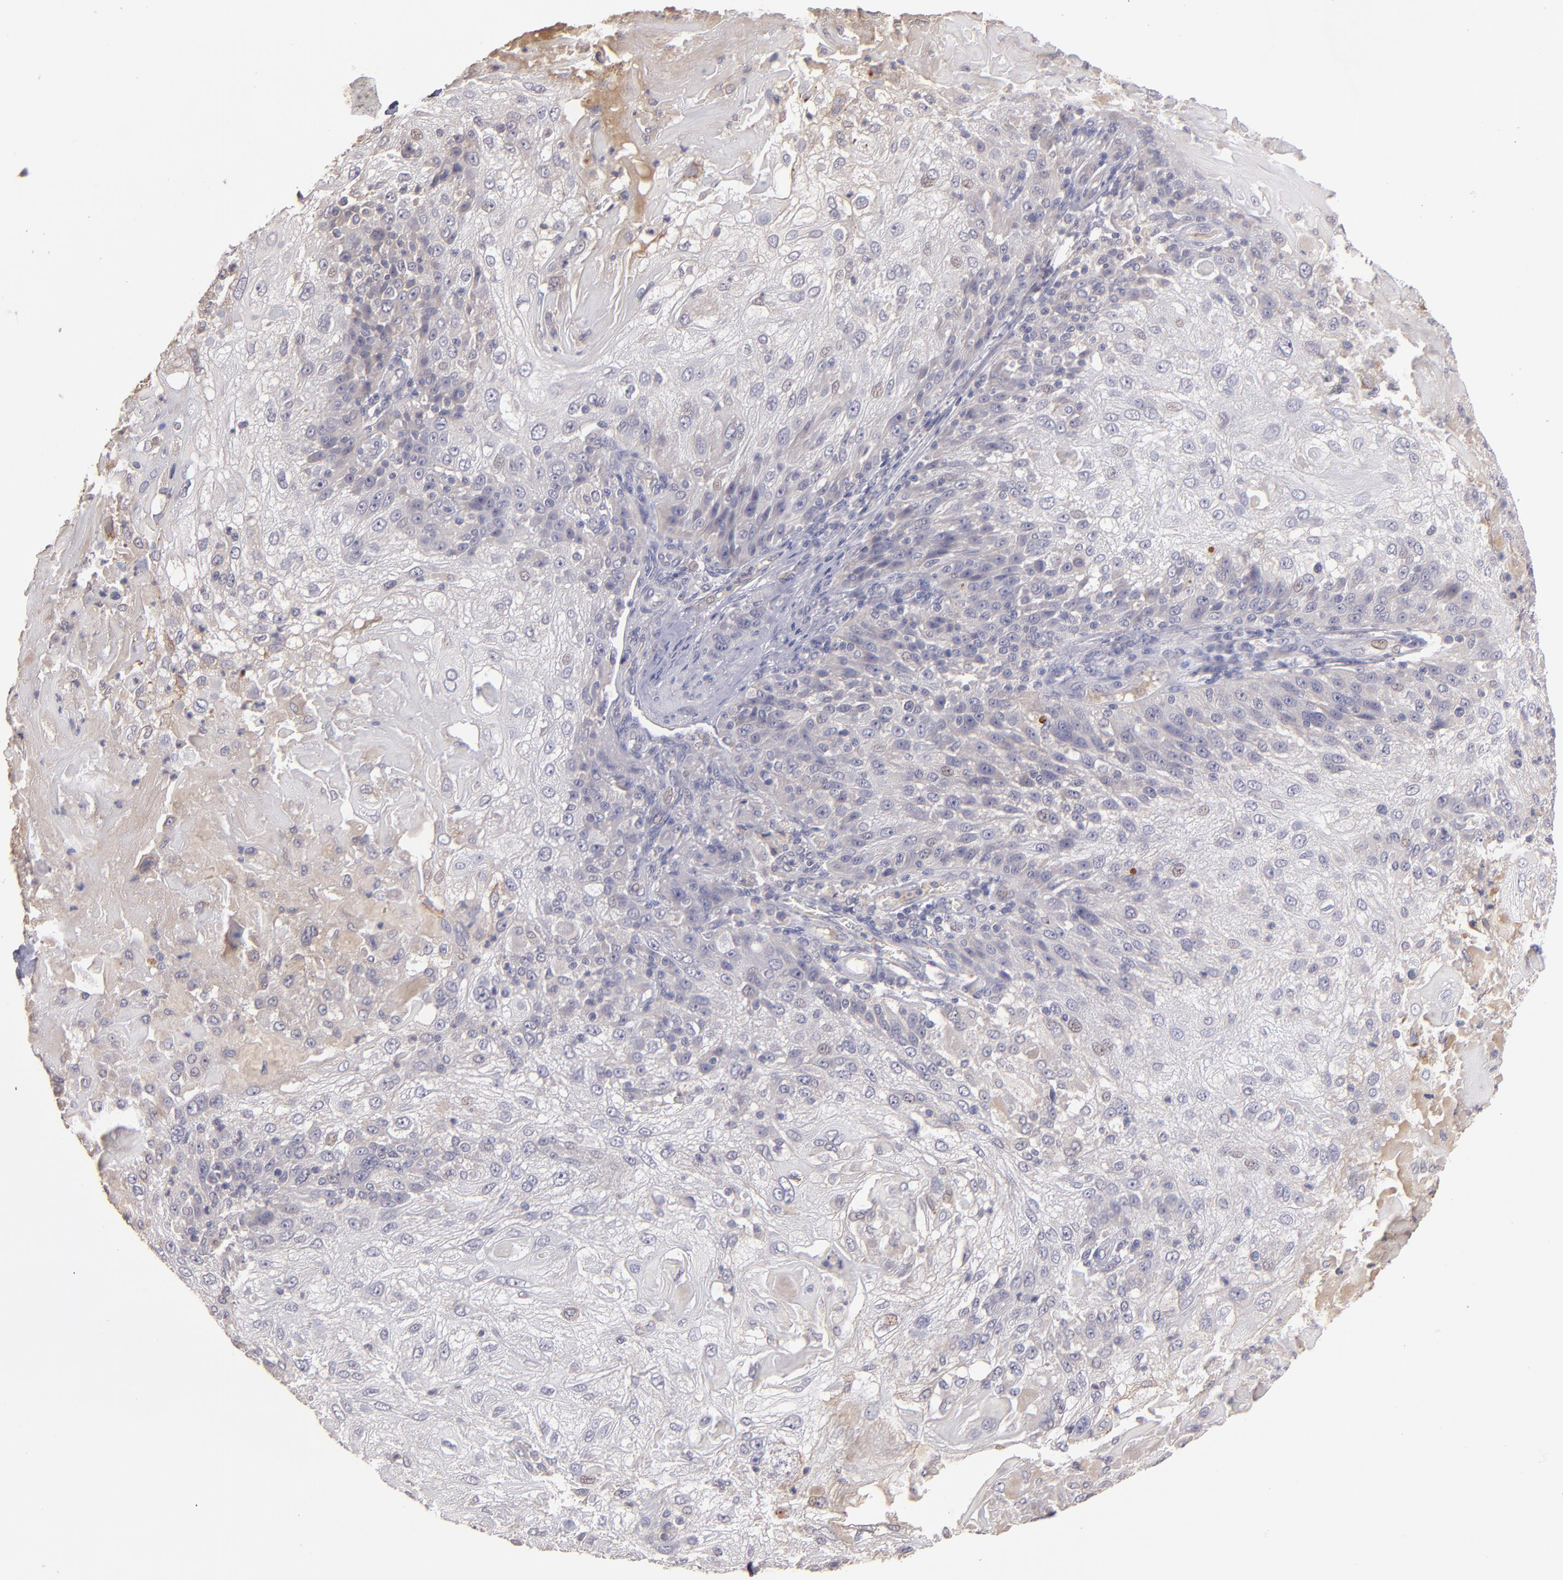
{"staining": {"intensity": "negative", "quantity": "none", "location": "none"}, "tissue": "skin cancer", "cell_type": "Tumor cells", "image_type": "cancer", "snomed": [{"axis": "morphology", "description": "Normal tissue, NOS"}, {"axis": "morphology", "description": "Squamous cell carcinoma, NOS"}, {"axis": "topography", "description": "Skin"}], "caption": "Tumor cells are negative for protein expression in human skin cancer (squamous cell carcinoma).", "gene": "GNAZ", "patient": {"sex": "female", "age": 83}}